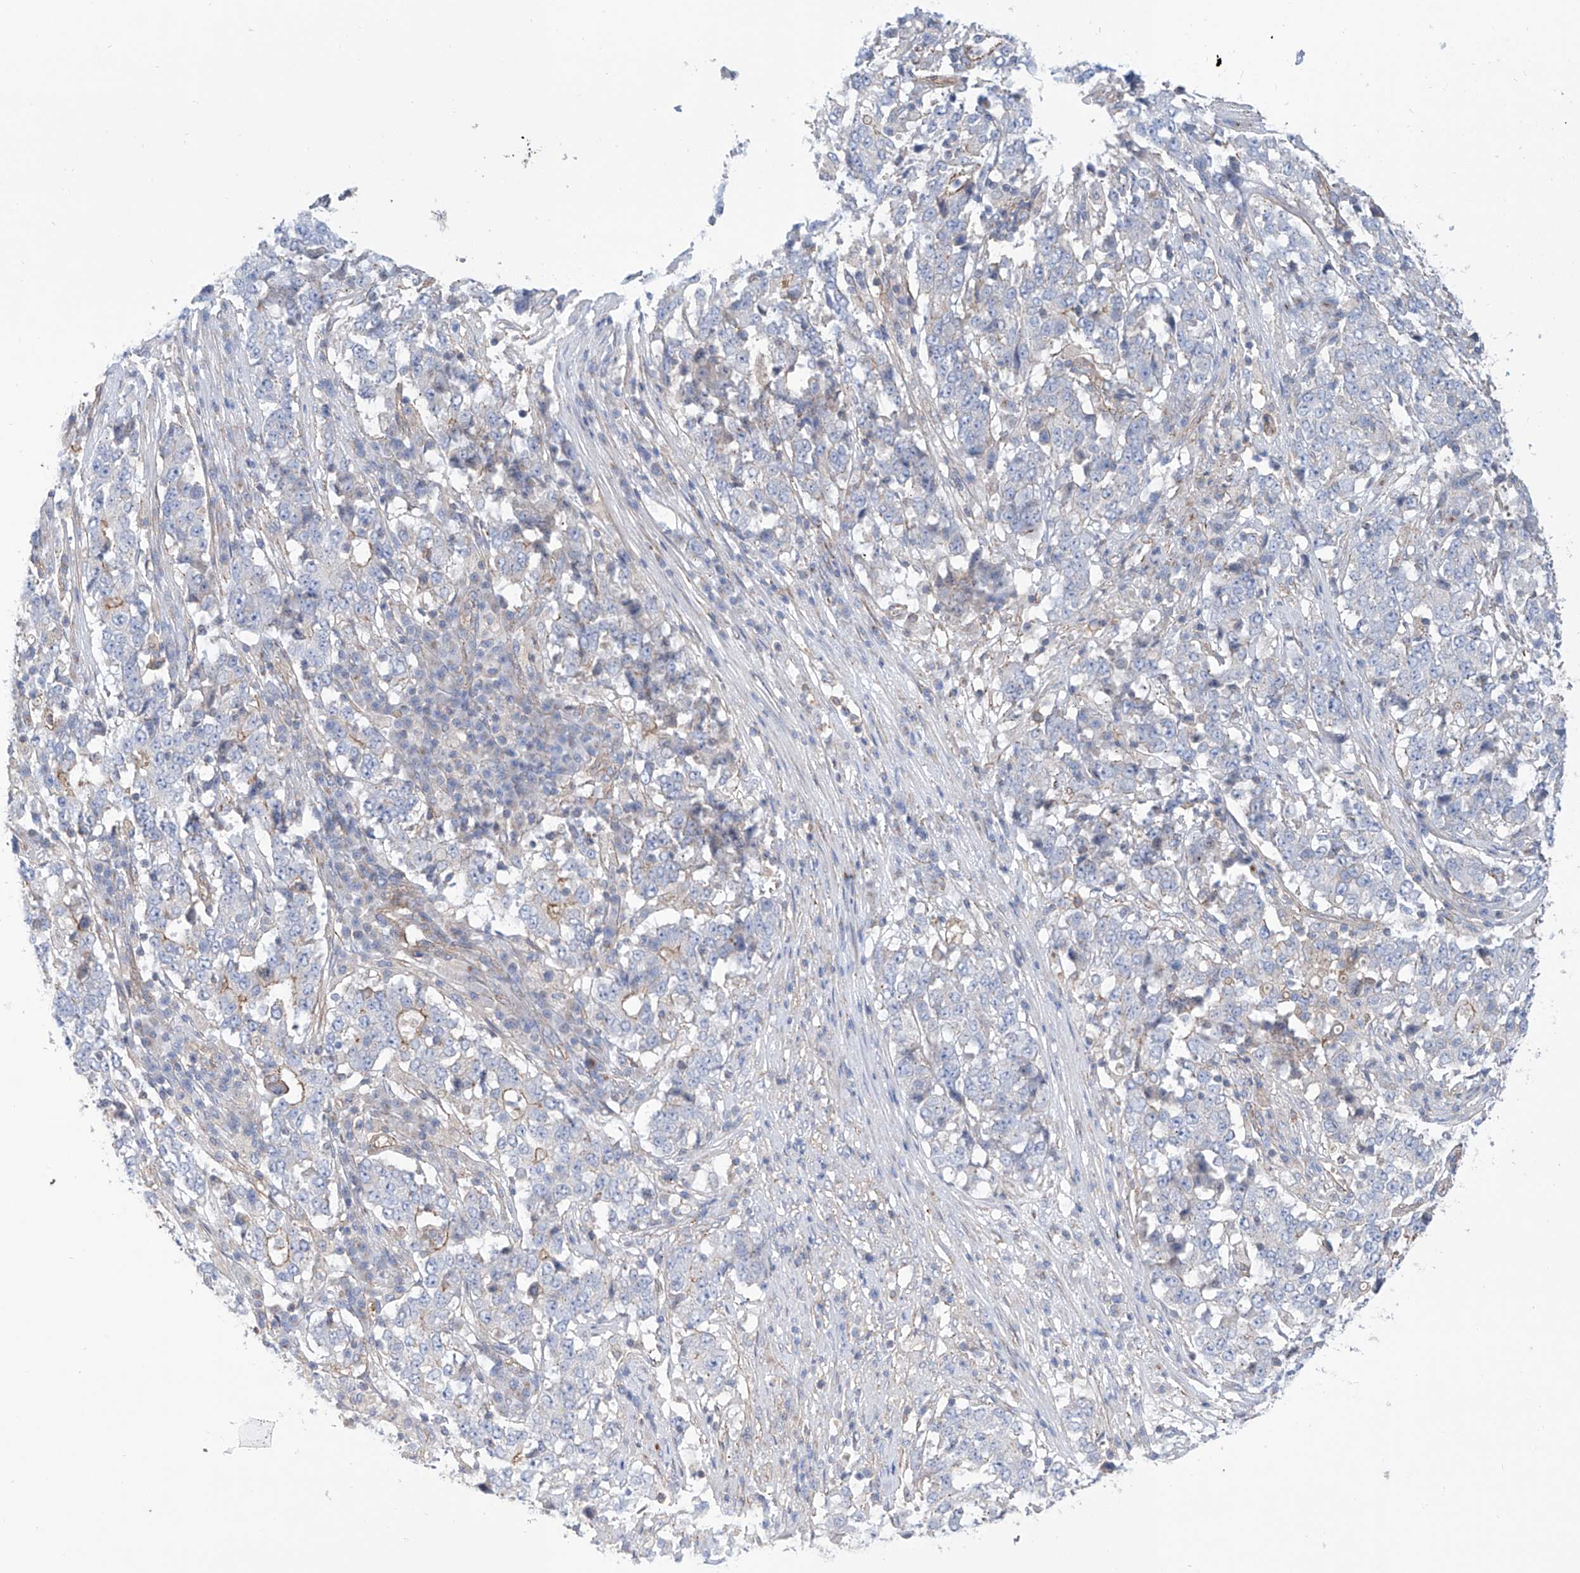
{"staining": {"intensity": "negative", "quantity": "none", "location": "none"}, "tissue": "stomach cancer", "cell_type": "Tumor cells", "image_type": "cancer", "snomed": [{"axis": "morphology", "description": "Adenocarcinoma, NOS"}, {"axis": "topography", "description": "Stomach"}], "caption": "Immunohistochemistry of stomach cancer (adenocarcinoma) exhibits no positivity in tumor cells.", "gene": "TMEM209", "patient": {"sex": "male", "age": 59}}